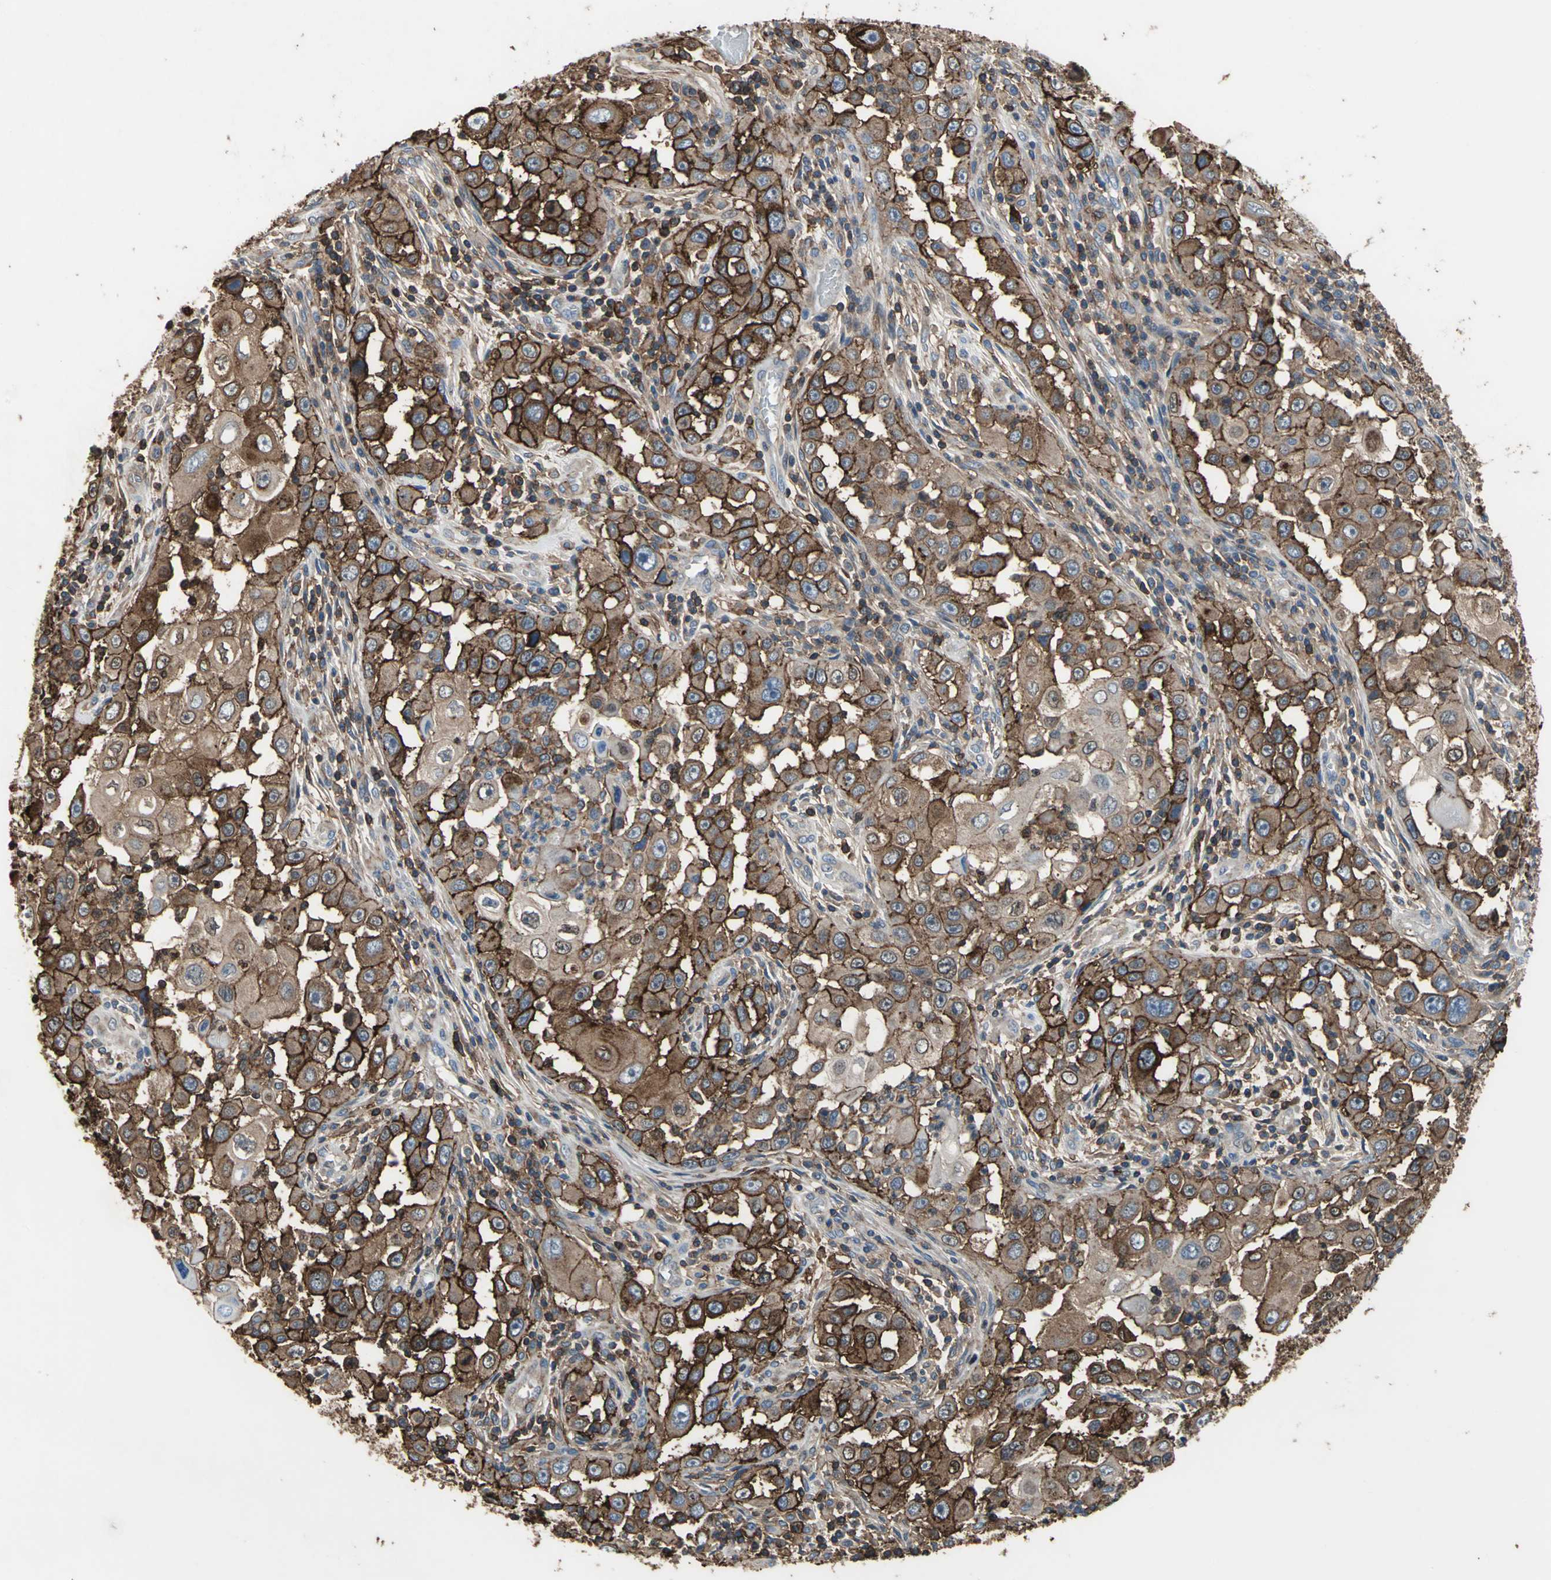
{"staining": {"intensity": "strong", "quantity": ">75%", "location": "cytoplasmic/membranous"}, "tissue": "head and neck cancer", "cell_type": "Tumor cells", "image_type": "cancer", "snomed": [{"axis": "morphology", "description": "Carcinoma, NOS"}, {"axis": "topography", "description": "Head-Neck"}], "caption": "Immunohistochemistry micrograph of neoplastic tissue: human carcinoma (head and neck) stained using immunohistochemistry demonstrates high levels of strong protein expression localized specifically in the cytoplasmic/membranous of tumor cells, appearing as a cytoplasmic/membranous brown color.", "gene": "CD44", "patient": {"sex": "male", "age": 87}}